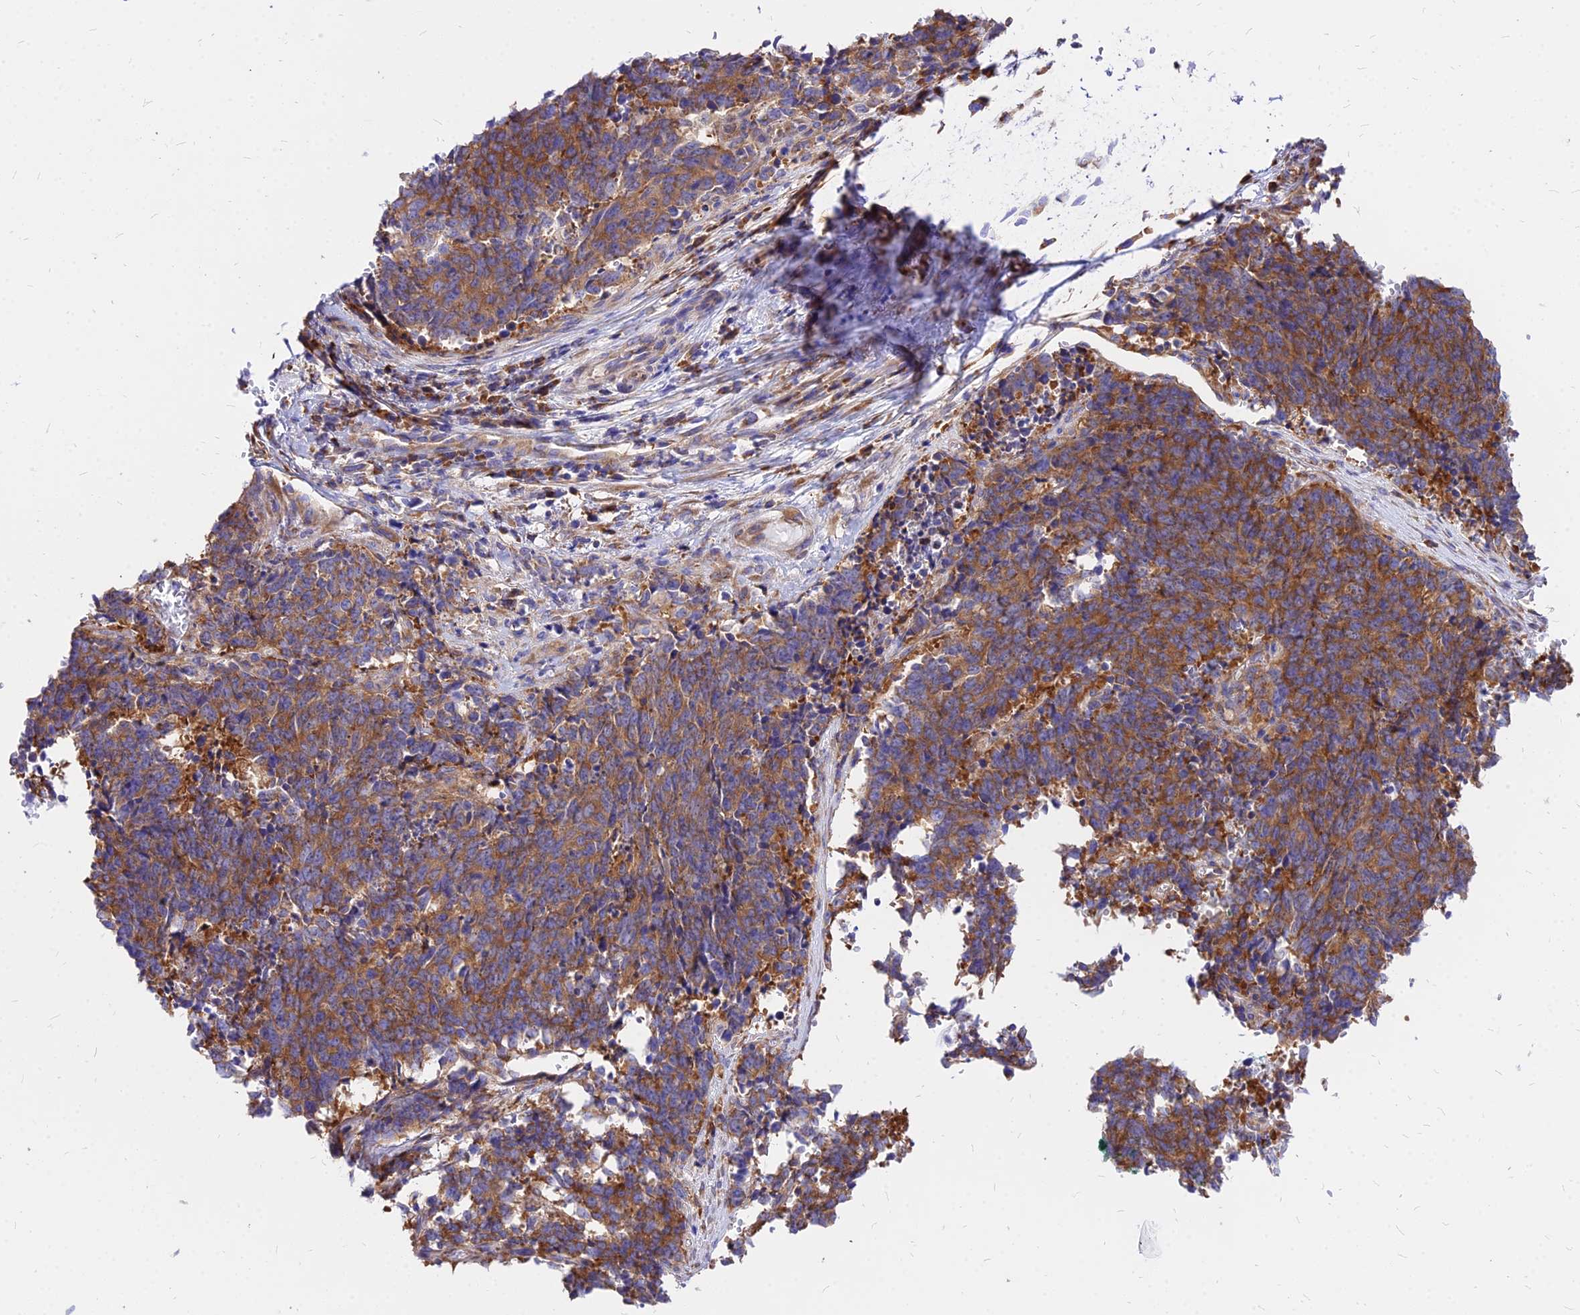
{"staining": {"intensity": "moderate", "quantity": ">75%", "location": "cytoplasmic/membranous"}, "tissue": "cervical cancer", "cell_type": "Tumor cells", "image_type": "cancer", "snomed": [{"axis": "morphology", "description": "Squamous cell carcinoma, NOS"}, {"axis": "topography", "description": "Cervix"}], "caption": "About >75% of tumor cells in human cervical cancer (squamous cell carcinoma) show moderate cytoplasmic/membranous protein staining as visualized by brown immunohistochemical staining.", "gene": "RPL19", "patient": {"sex": "female", "age": 29}}